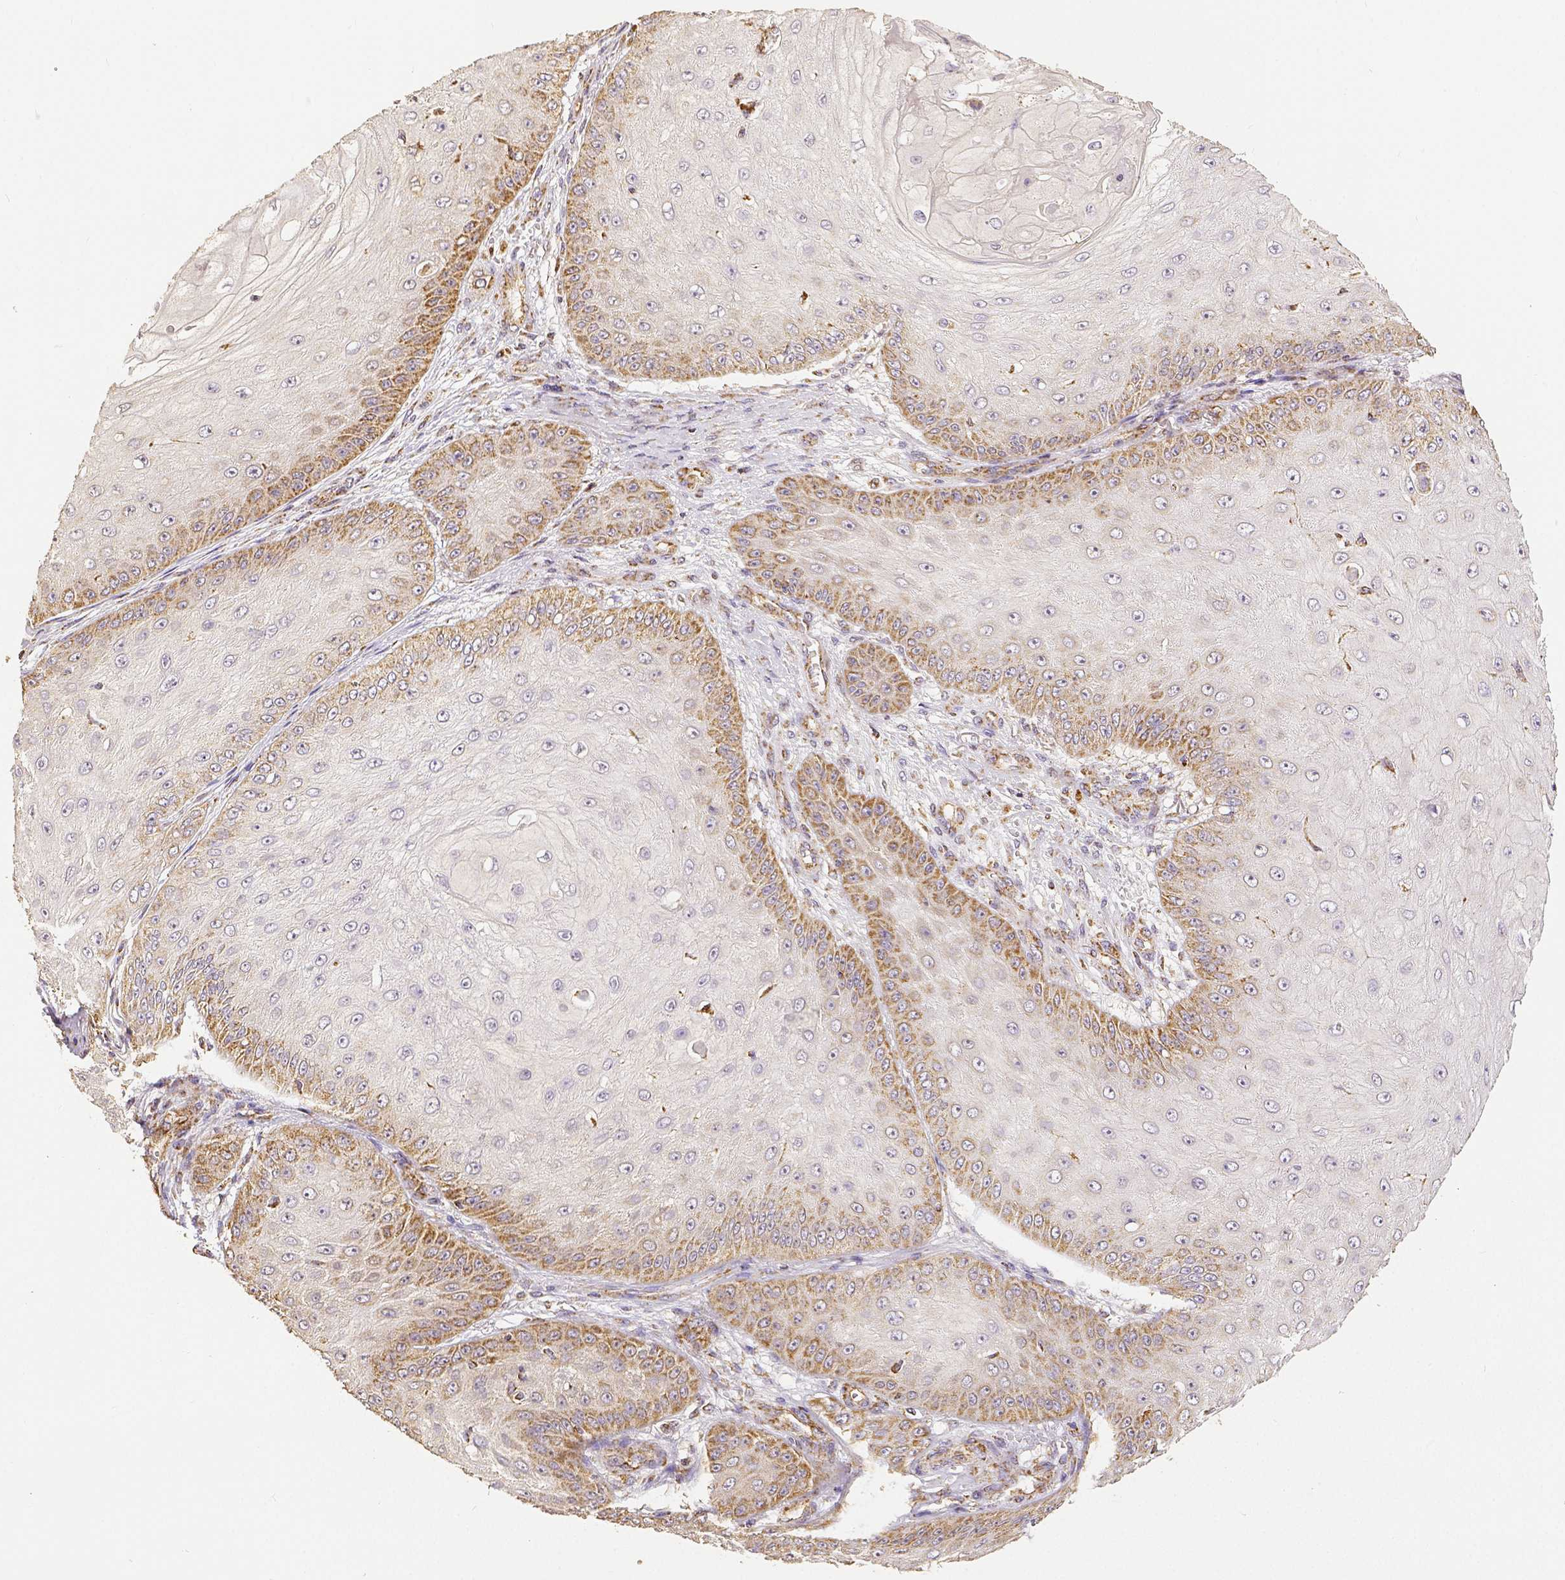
{"staining": {"intensity": "weak", "quantity": "25%-75%", "location": "cytoplasmic/membranous"}, "tissue": "skin cancer", "cell_type": "Tumor cells", "image_type": "cancer", "snomed": [{"axis": "morphology", "description": "Squamous cell carcinoma, NOS"}, {"axis": "topography", "description": "Skin"}], "caption": "Protein positivity by immunohistochemistry (IHC) demonstrates weak cytoplasmic/membranous positivity in about 25%-75% of tumor cells in skin squamous cell carcinoma. (Stains: DAB (3,3'-diaminobenzidine) in brown, nuclei in blue, Microscopy: brightfield microscopy at high magnification).", "gene": "SDHB", "patient": {"sex": "male", "age": 70}}